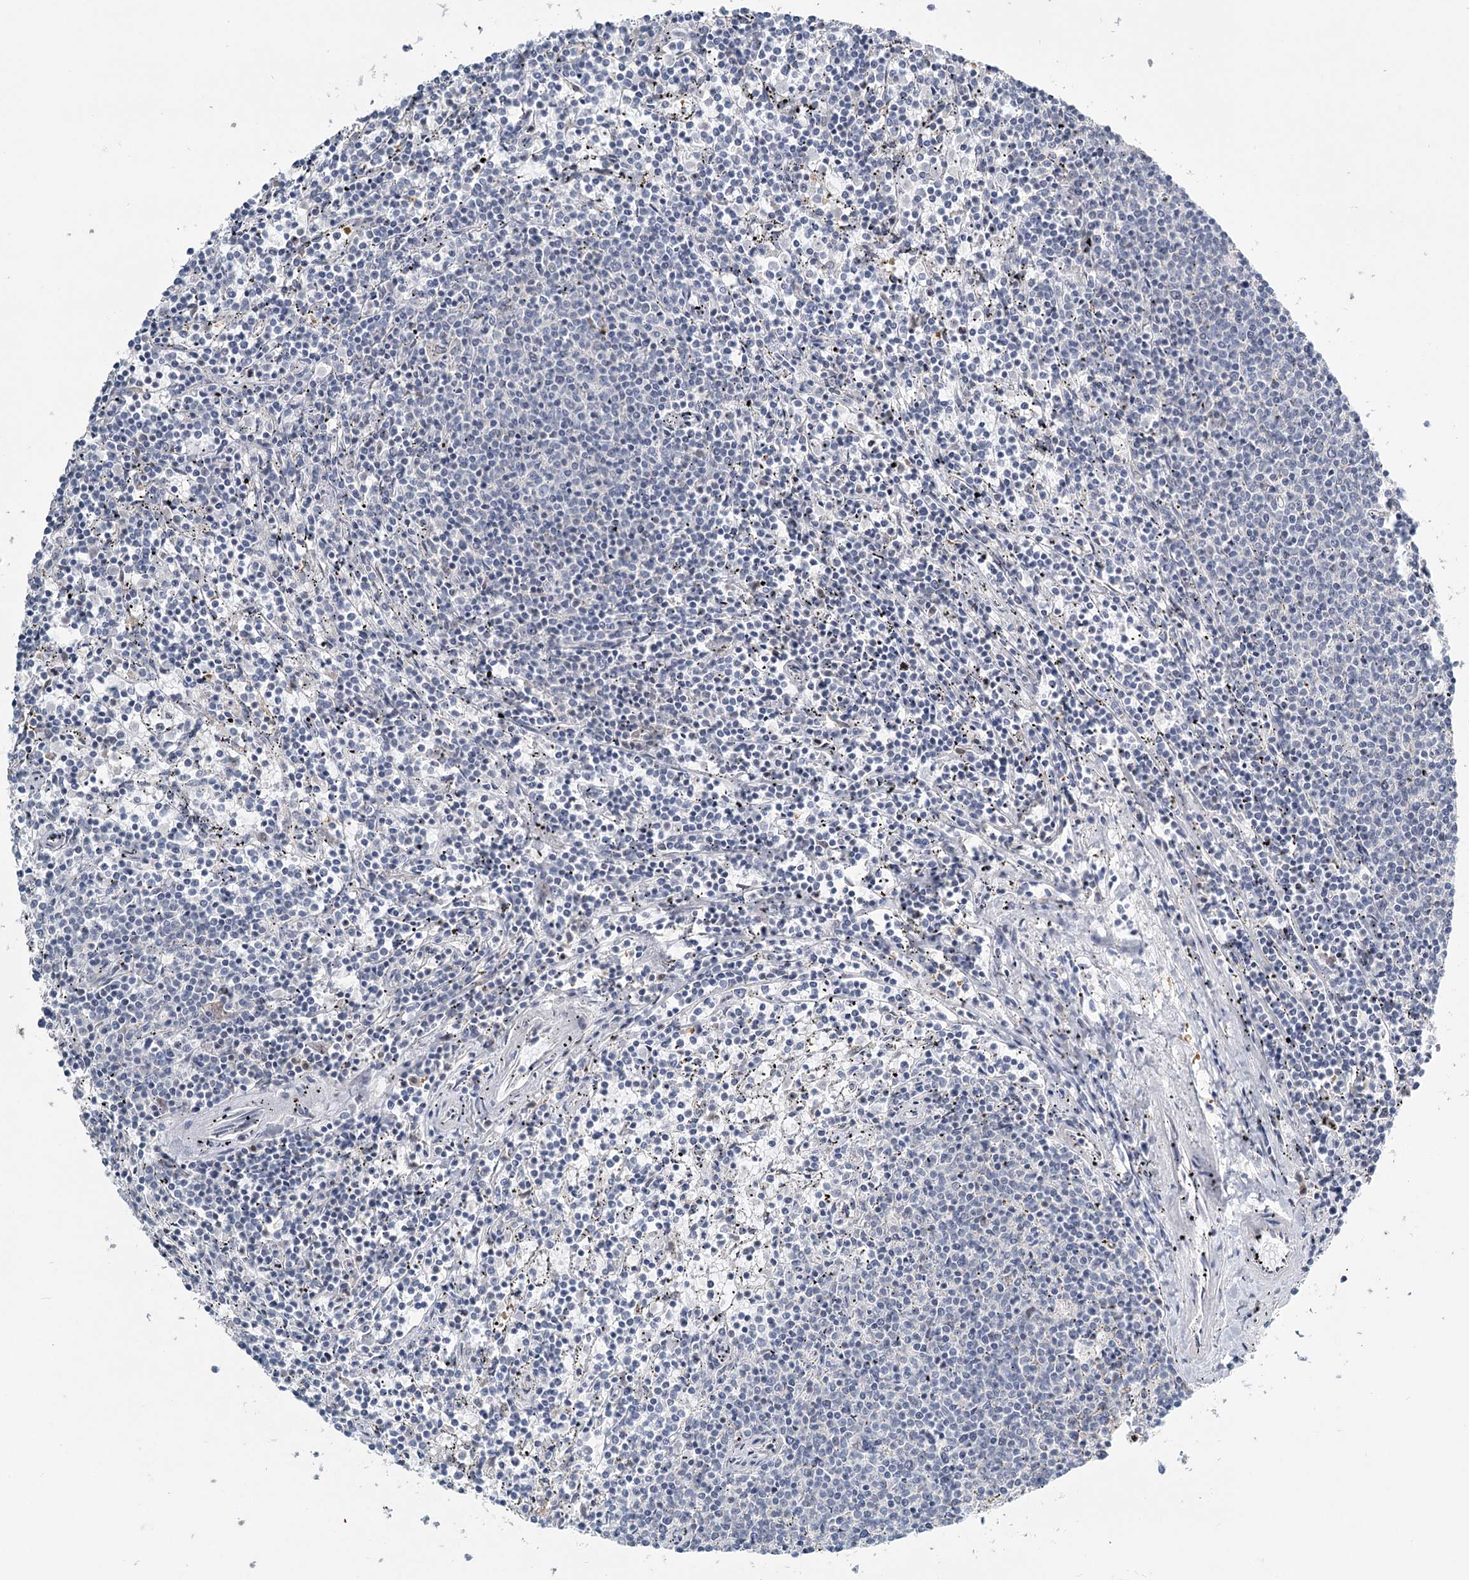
{"staining": {"intensity": "negative", "quantity": "none", "location": "none"}, "tissue": "lymphoma", "cell_type": "Tumor cells", "image_type": "cancer", "snomed": [{"axis": "morphology", "description": "Malignant lymphoma, non-Hodgkin's type, Low grade"}, {"axis": "topography", "description": "Spleen"}], "caption": "A micrograph of human malignant lymphoma, non-Hodgkin's type (low-grade) is negative for staining in tumor cells.", "gene": "TMEM70", "patient": {"sex": "female", "age": 50}}